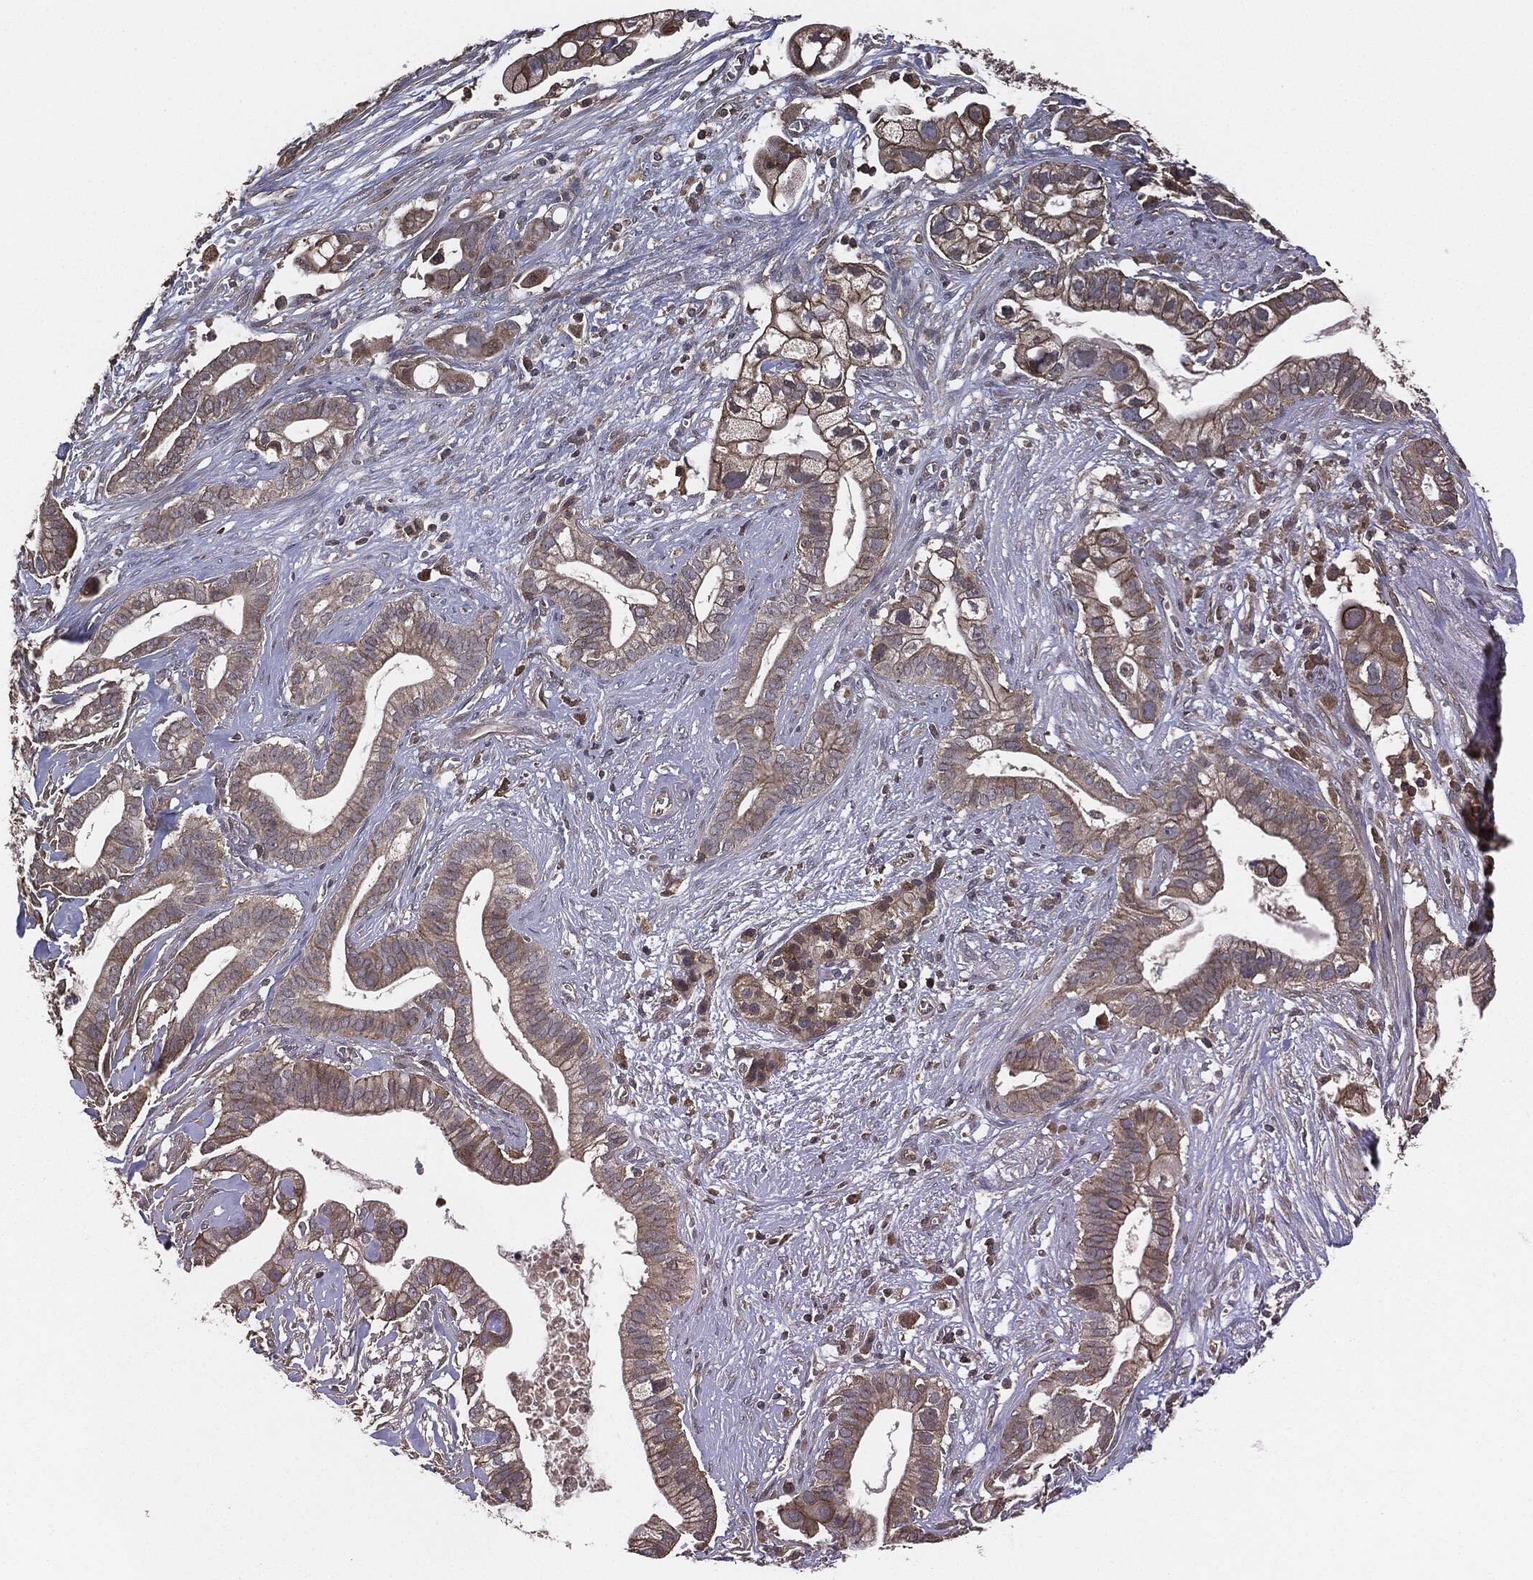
{"staining": {"intensity": "weak", "quantity": "25%-75%", "location": "cytoplasmic/membranous"}, "tissue": "pancreatic cancer", "cell_type": "Tumor cells", "image_type": "cancer", "snomed": [{"axis": "morphology", "description": "Adenocarcinoma, NOS"}, {"axis": "topography", "description": "Pancreas"}], "caption": "Approximately 25%-75% of tumor cells in human adenocarcinoma (pancreatic) exhibit weak cytoplasmic/membranous protein expression as visualized by brown immunohistochemical staining.", "gene": "ERBIN", "patient": {"sex": "male", "age": 61}}